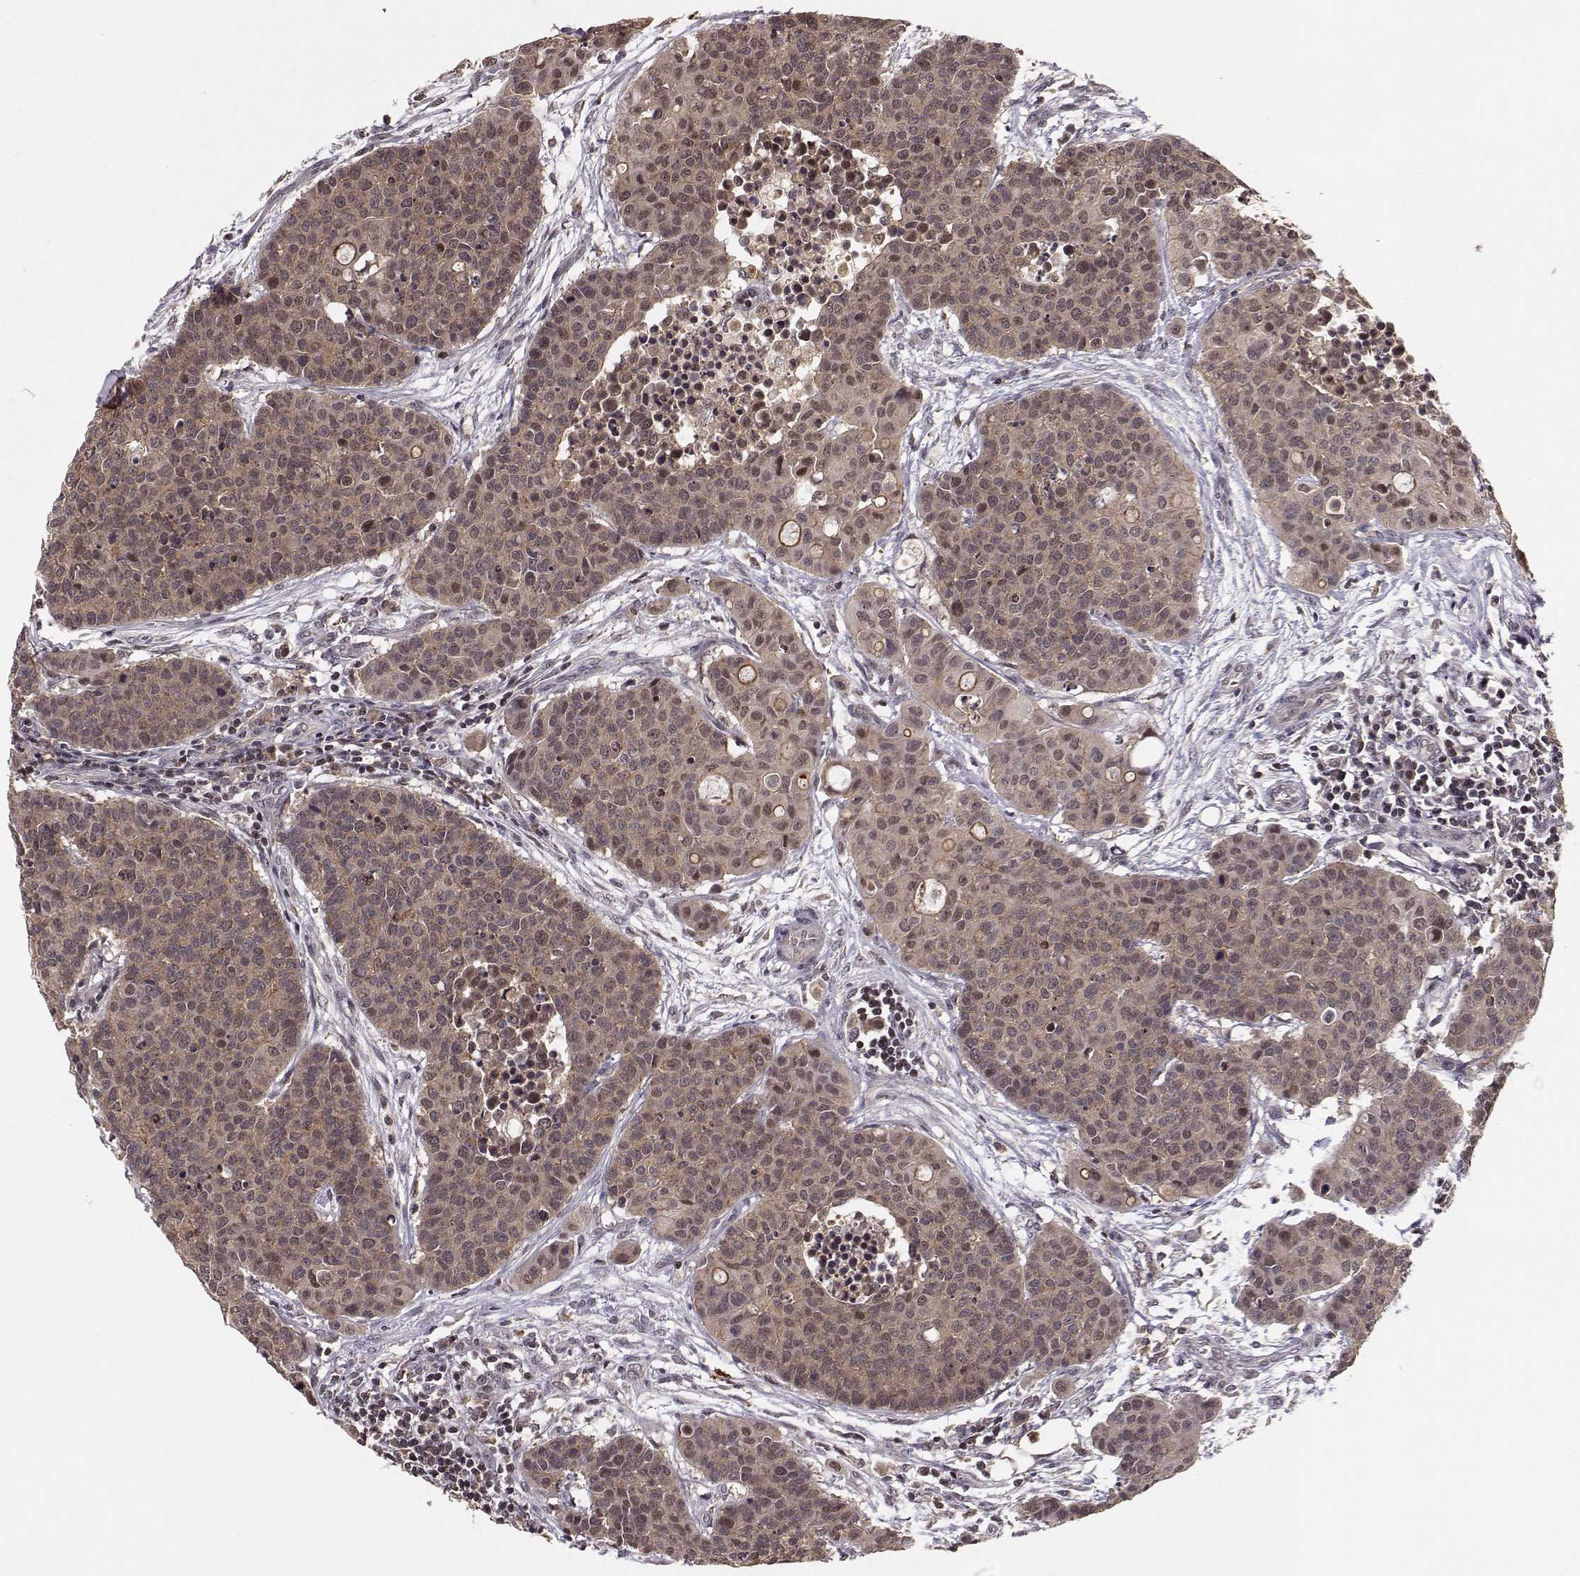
{"staining": {"intensity": "moderate", "quantity": ">75%", "location": "cytoplasmic/membranous"}, "tissue": "carcinoid", "cell_type": "Tumor cells", "image_type": "cancer", "snomed": [{"axis": "morphology", "description": "Carcinoid, malignant, NOS"}, {"axis": "topography", "description": "Colon"}], "caption": "This image exhibits immunohistochemistry staining of carcinoid (malignant), with medium moderate cytoplasmic/membranous expression in about >75% of tumor cells.", "gene": "PLEKHG3", "patient": {"sex": "male", "age": 81}}